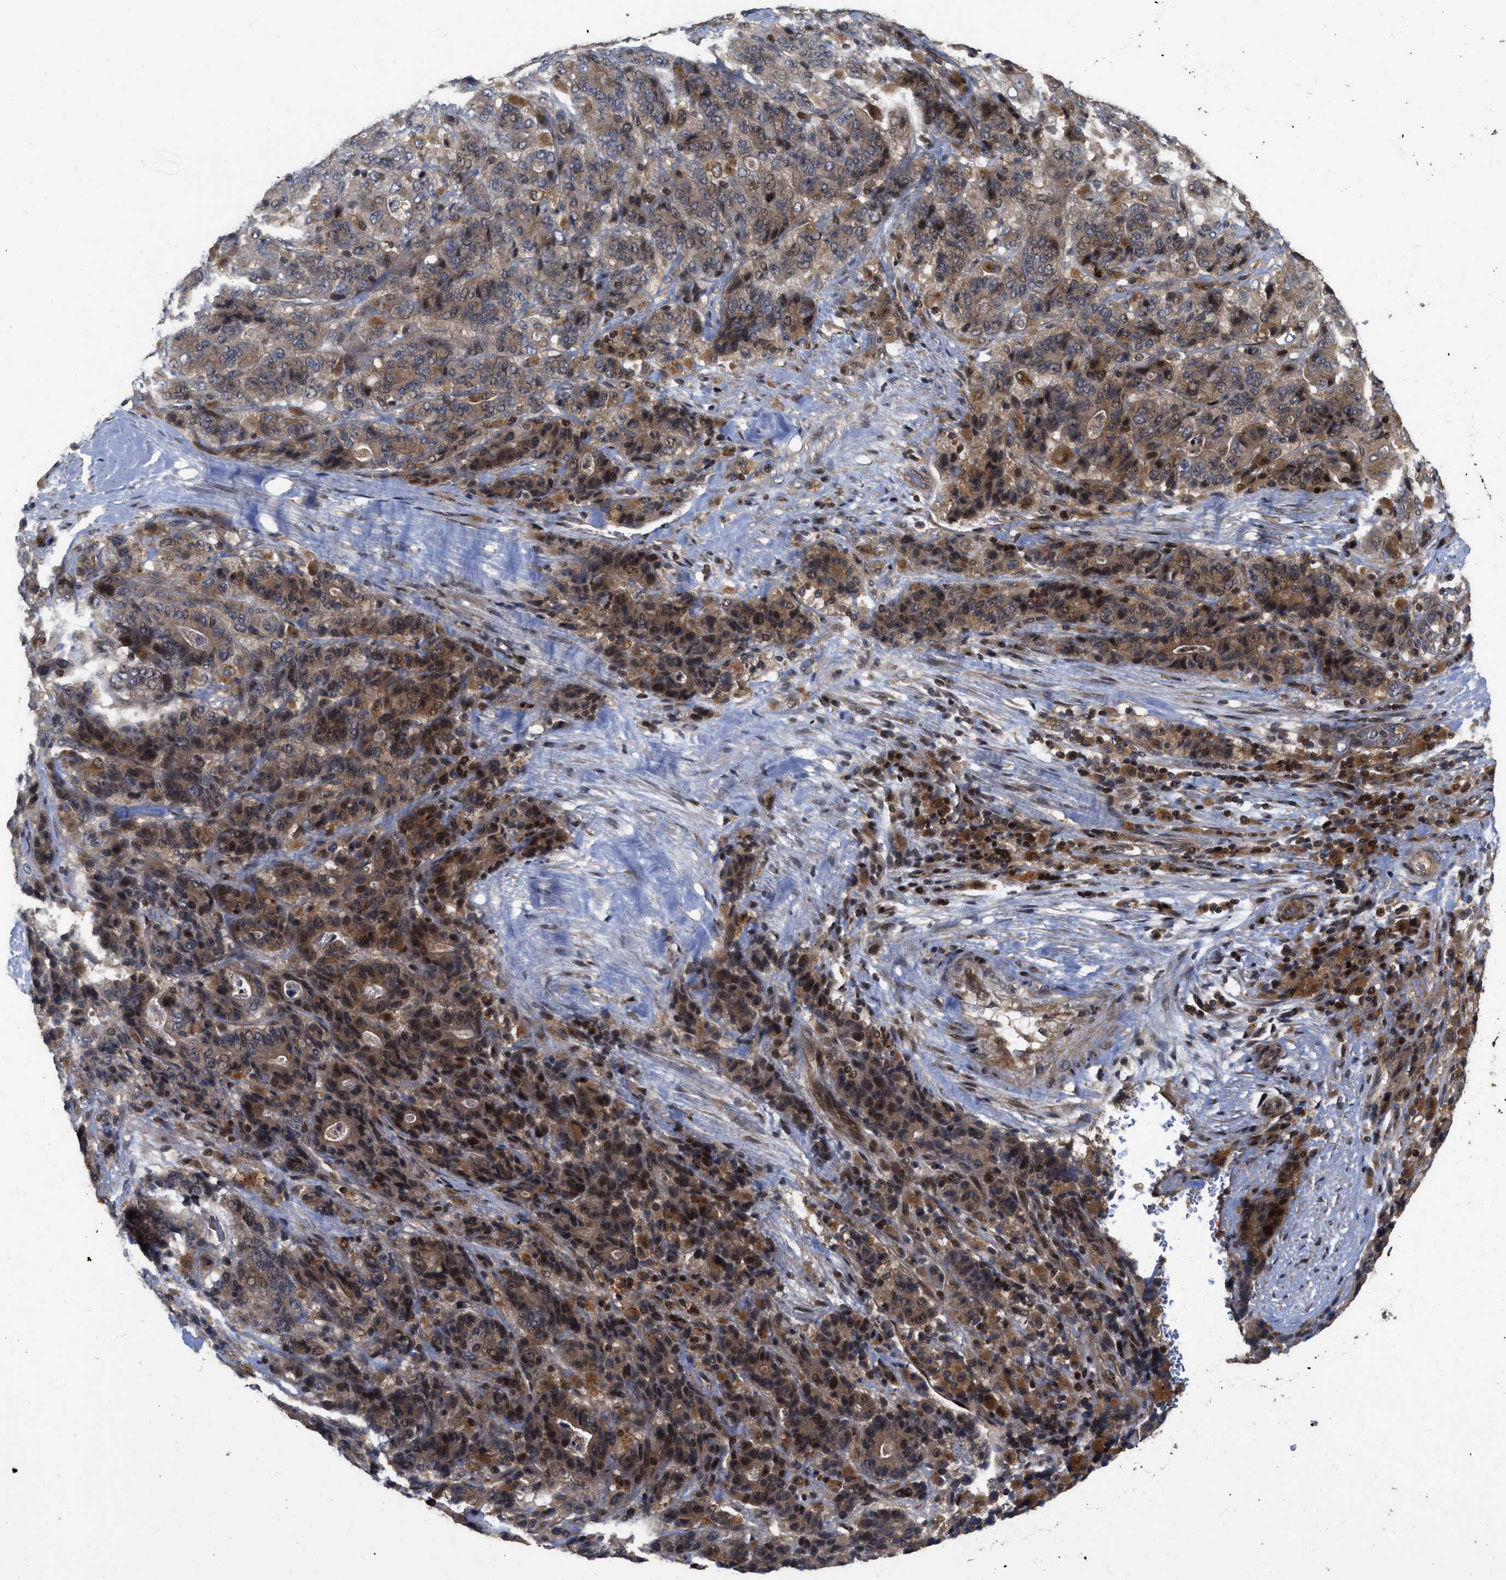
{"staining": {"intensity": "moderate", "quantity": ">75%", "location": "cytoplasmic/membranous,nuclear"}, "tissue": "stomach cancer", "cell_type": "Tumor cells", "image_type": "cancer", "snomed": [{"axis": "morphology", "description": "Adenocarcinoma, NOS"}, {"axis": "topography", "description": "Stomach"}], "caption": "A high-resolution image shows immunohistochemistry staining of stomach cancer, which reveals moderate cytoplasmic/membranous and nuclear positivity in approximately >75% of tumor cells.", "gene": "CBR3", "patient": {"sex": "female", "age": 73}}